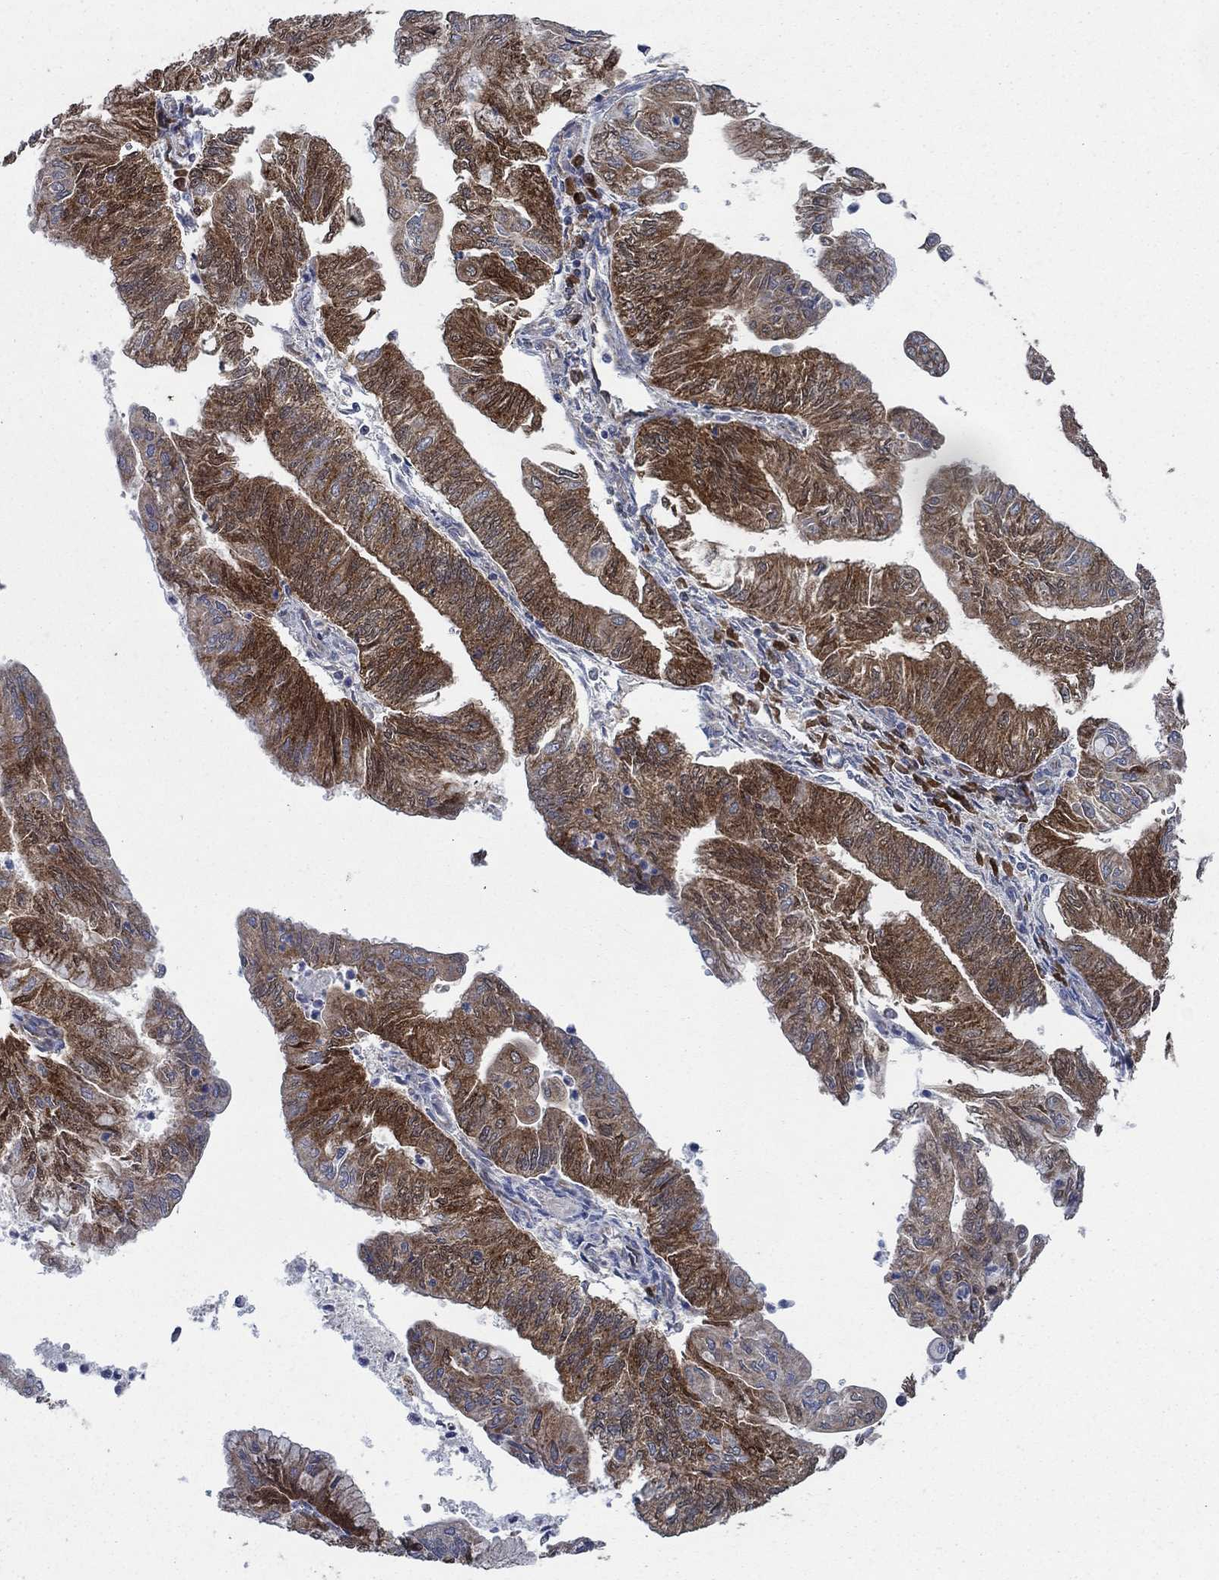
{"staining": {"intensity": "strong", "quantity": ">75%", "location": "cytoplasmic/membranous"}, "tissue": "endometrial cancer", "cell_type": "Tumor cells", "image_type": "cancer", "snomed": [{"axis": "morphology", "description": "Adenocarcinoma, NOS"}, {"axis": "topography", "description": "Endometrium"}], "caption": "Strong cytoplasmic/membranous positivity for a protein is identified in about >75% of tumor cells of endometrial cancer (adenocarcinoma) using immunohistochemistry (IHC).", "gene": "HID1", "patient": {"sex": "female", "age": 59}}